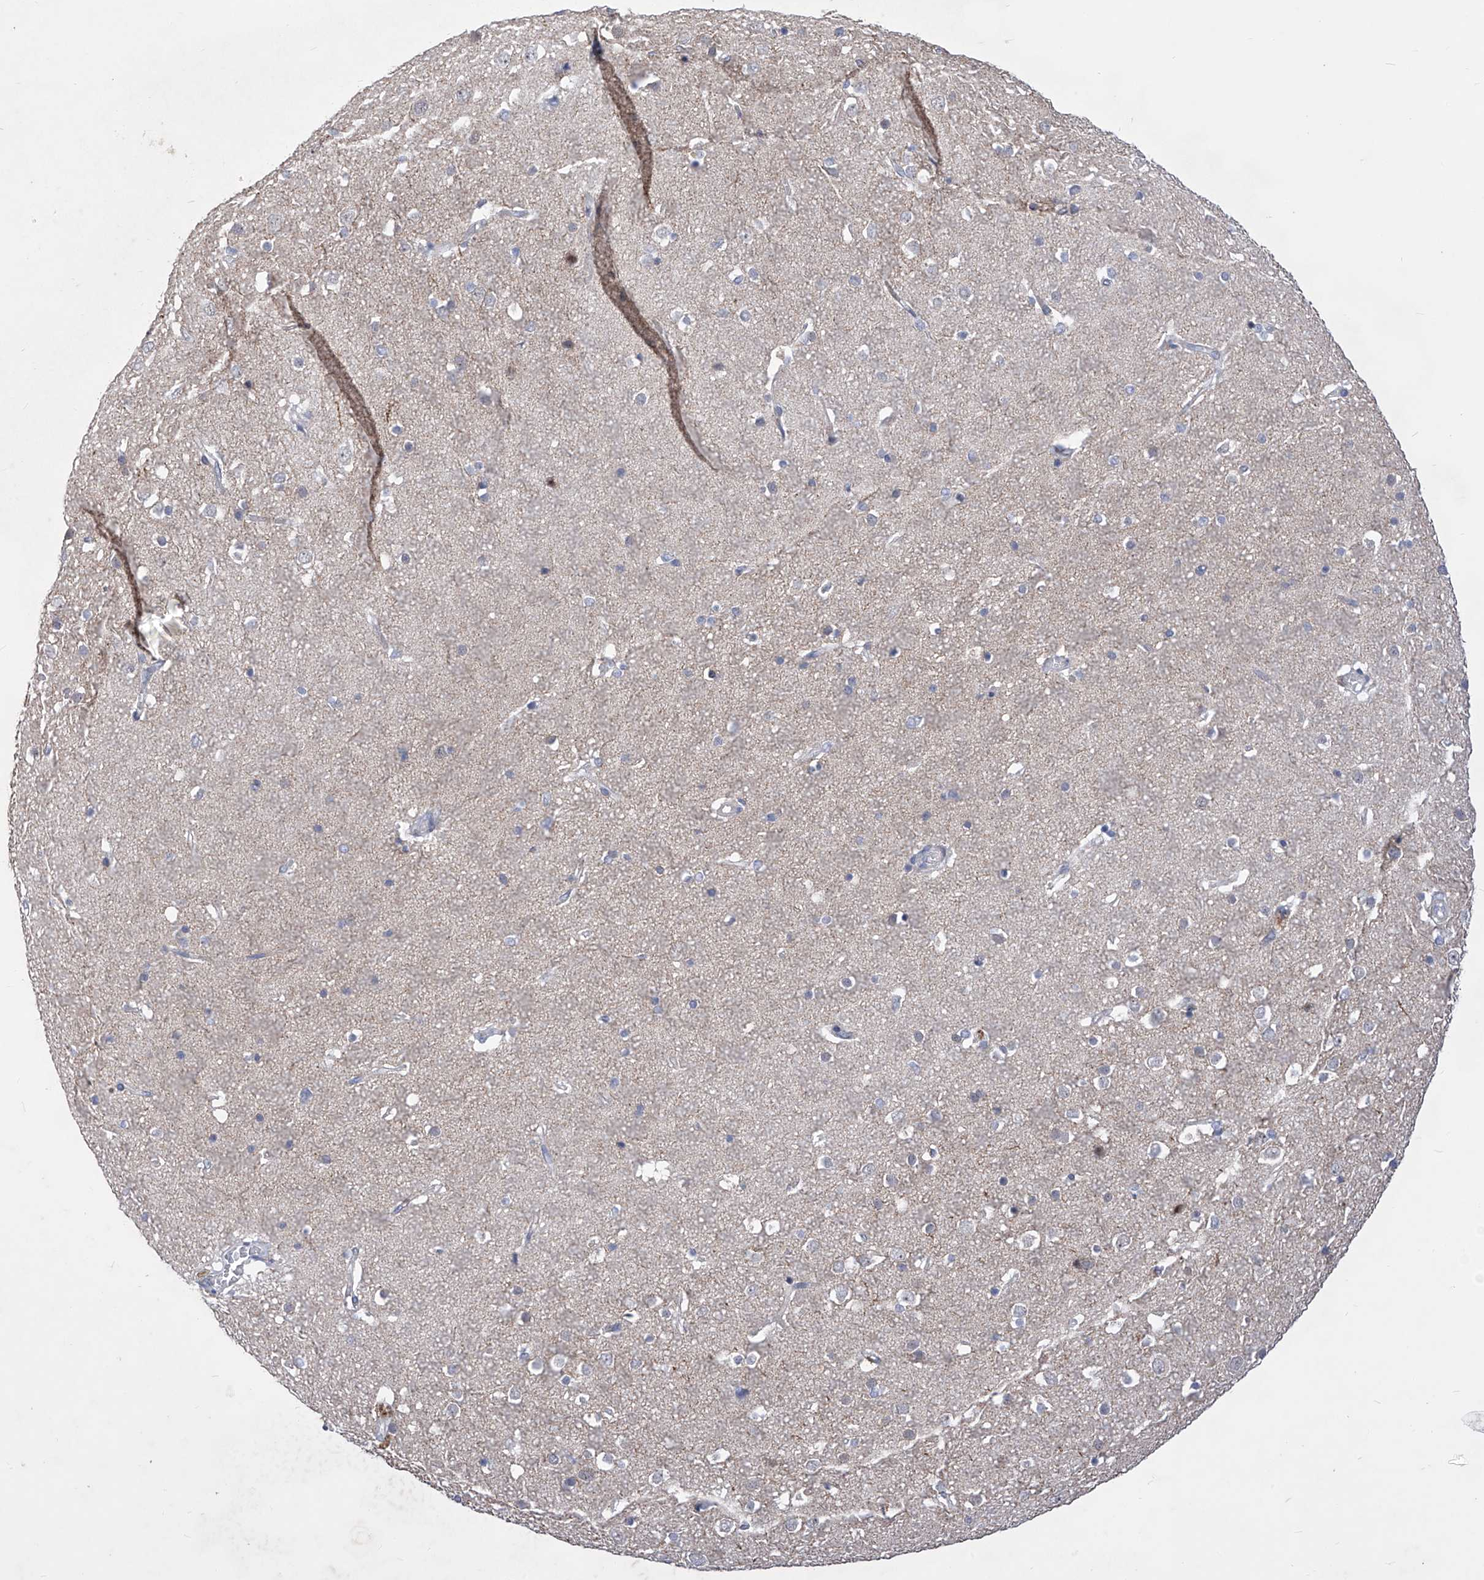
{"staining": {"intensity": "negative", "quantity": "none", "location": "none"}, "tissue": "cerebral cortex", "cell_type": "Endothelial cells", "image_type": "normal", "snomed": [{"axis": "morphology", "description": "Normal tissue, NOS"}, {"axis": "topography", "description": "Cerebral cortex"}], "caption": "Human cerebral cortex stained for a protein using IHC reveals no expression in endothelial cells.", "gene": "NUFIP1", "patient": {"sex": "male", "age": 54}}